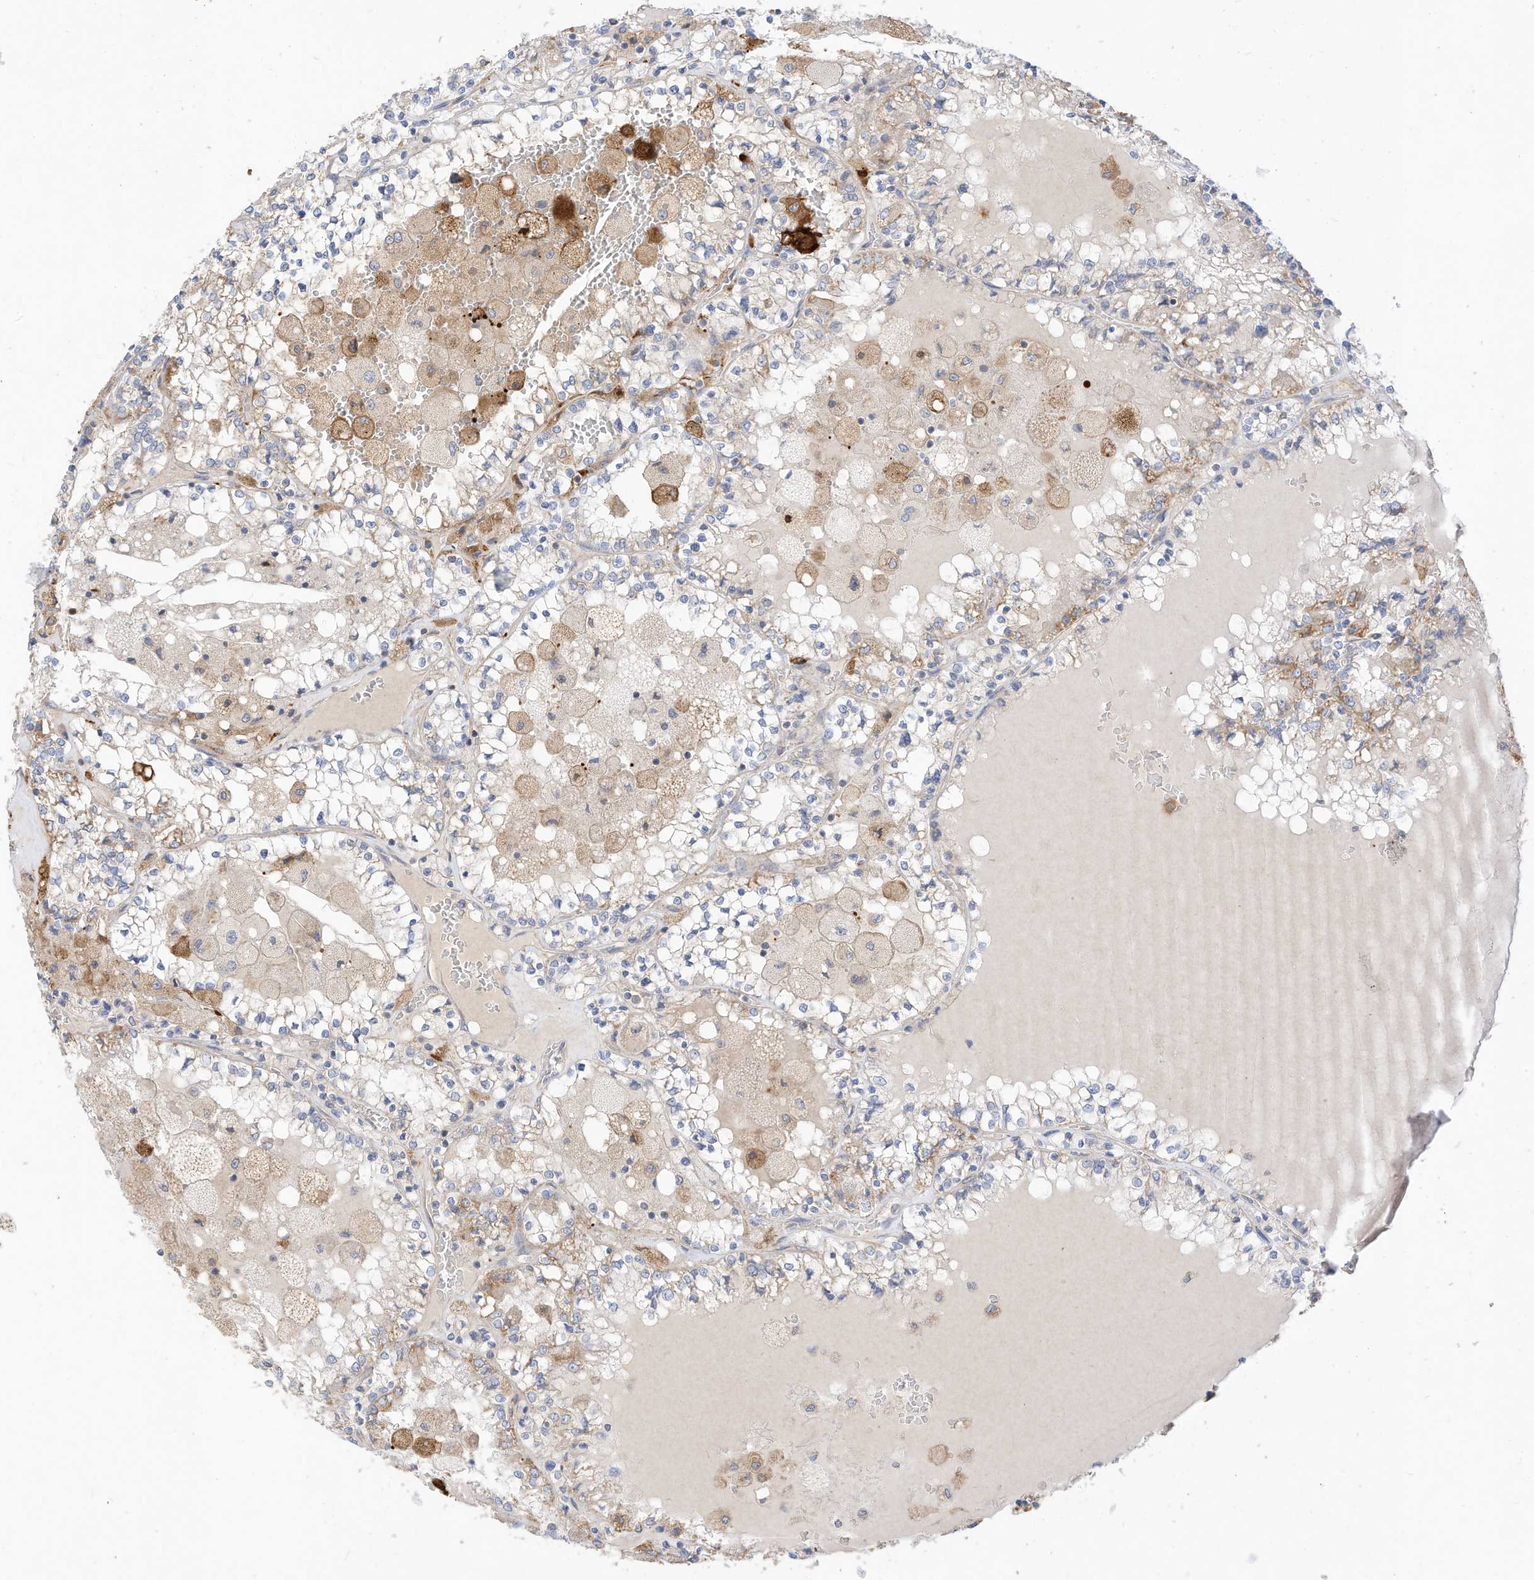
{"staining": {"intensity": "weak", "quantity": "<25%", "location": "cytoplasmic/membranous"}, "tissue": "renal cancer", "cell_type": "Tumor cells", "image_type": "cancer", "snomed": [{"axis": "morphology", "description": "Adenocarcinoma, NOS"}, {"axis": "topography", "description": "Kidney"}], "caption": "An IHC image of adenocarcinoma (renal) is shown. There is no staining in tumor cells of adenocarcinoma (renal). The staining is performed using DAB brown chromogen with nuclei counter-stained in using hematoxylin.", "gene": "RHOH", "patient": {"sex": "female", "age": 56}}